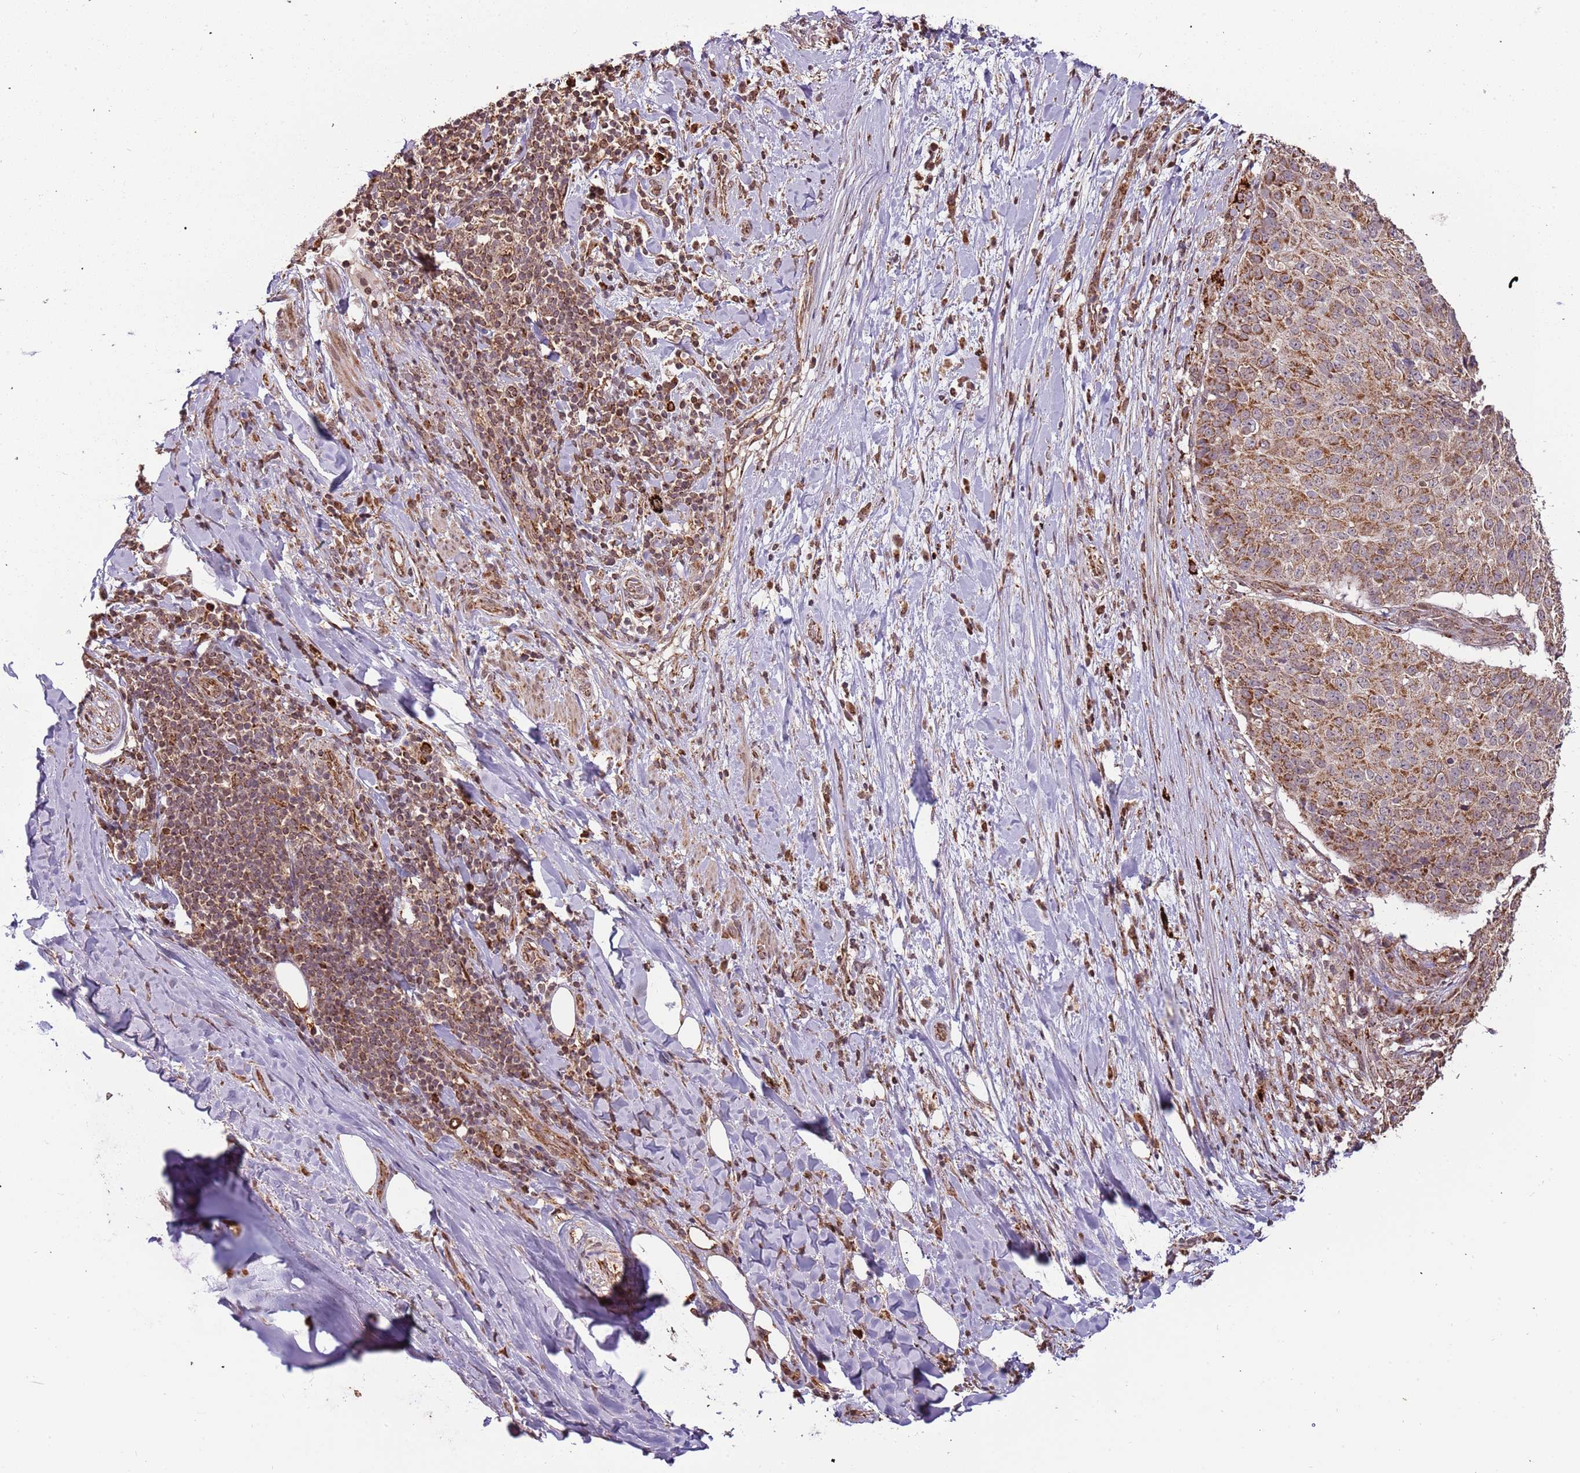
{"staining": {"intensity": "negative", "quantity": "none", "location": "none"}, "tissue": "adipose tissue", "cell_type": "Adipocytes", "image_type": "normal", "snomed": [{"axis": "morphology", "description": "Normal tissue, NOS"}, {"axis": "morphology", "description": "Squamous cell carcinoma, NOS"}, {"axis": "topography", "description": "Bronchus"}, {"axis": "topography", "description": "Lung"}], "caption": "Adipose tissue was stained to show a protein in brown. There is no significant positivity in adipocytes. (DAB immunohistochemistry (IHC) visualized using brightfield microscopy, high magnification).", "gene": "IL17RD", "patient": {"sex": "male", "age": 64}}